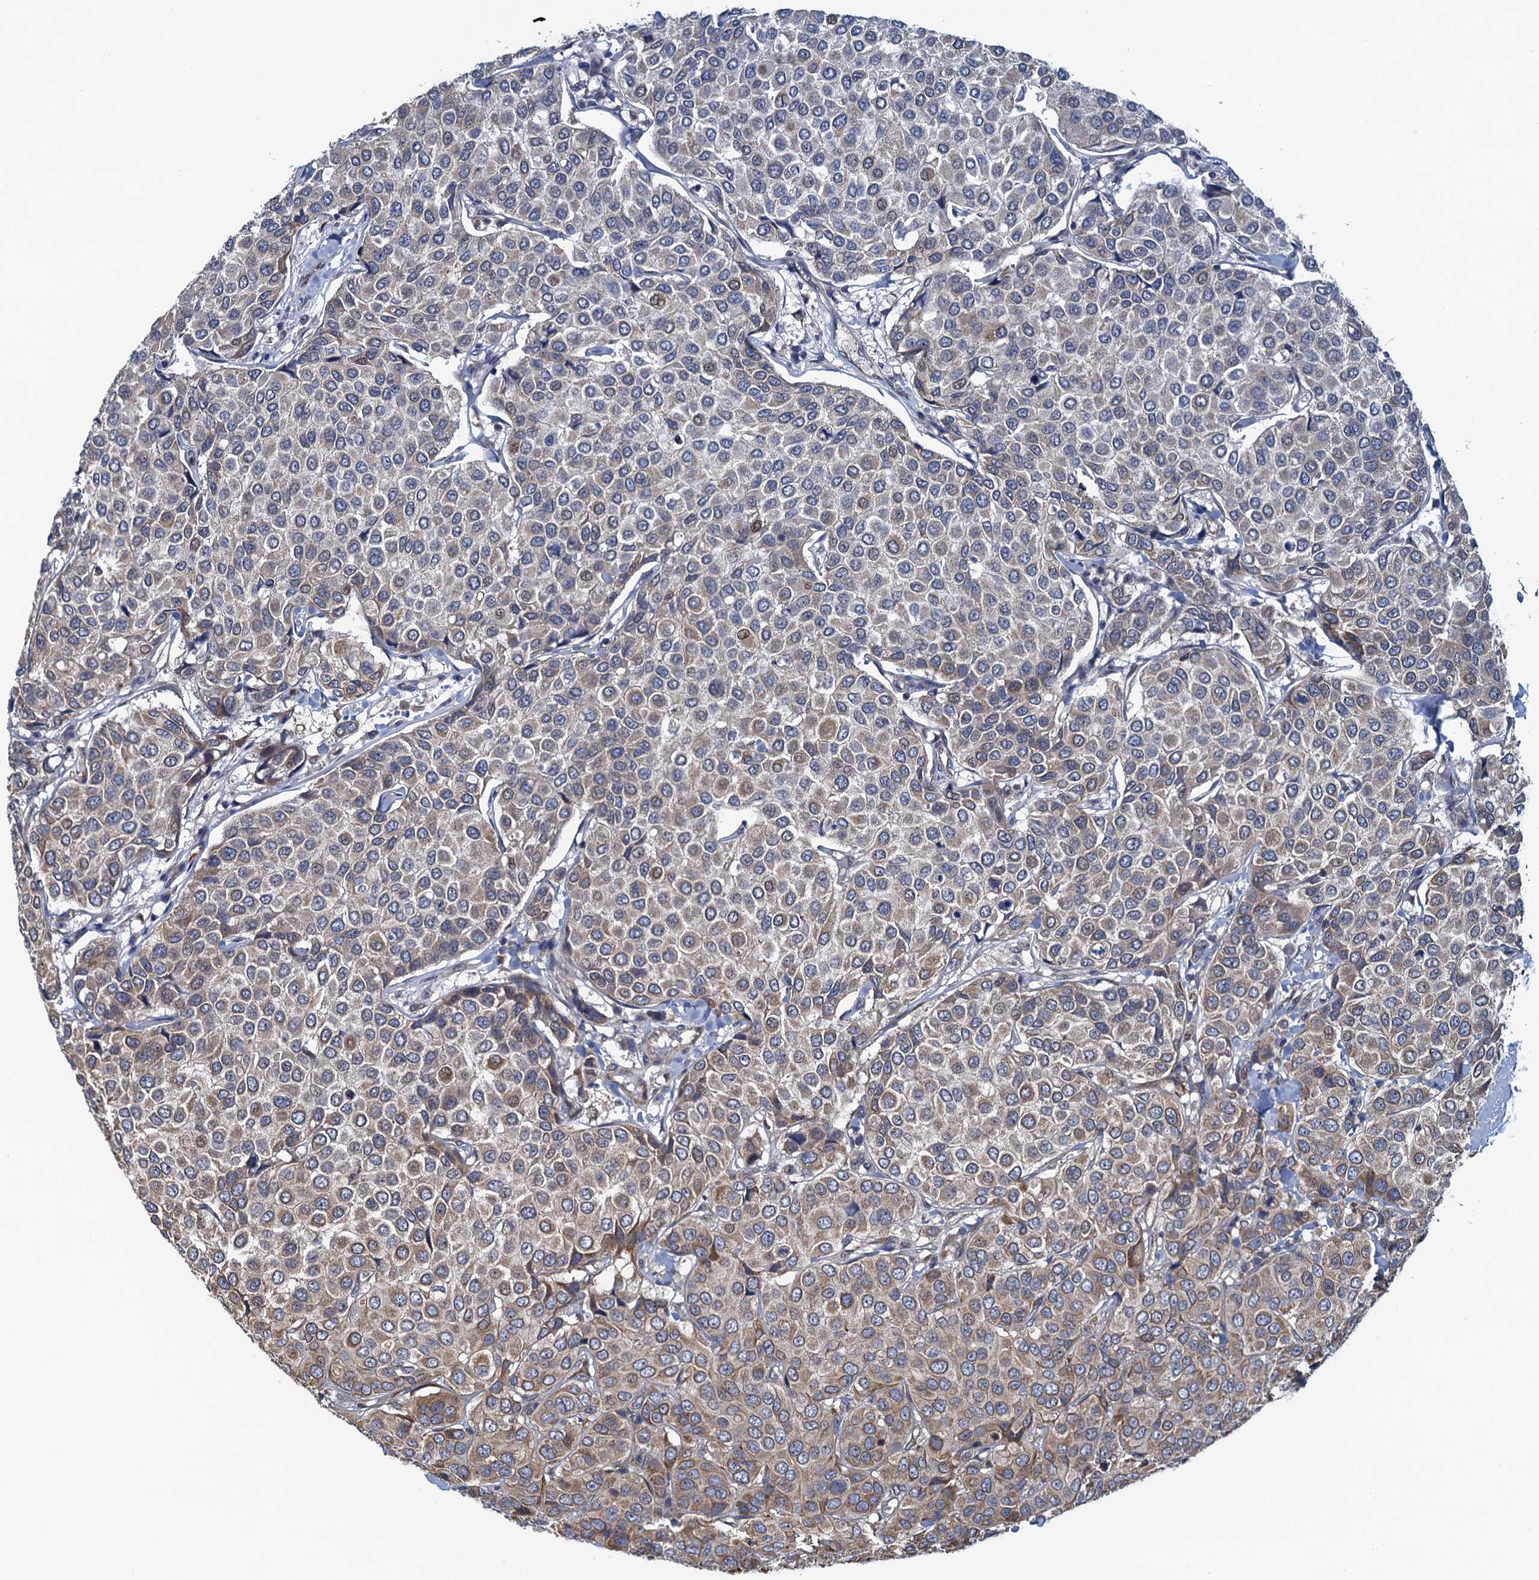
{"staining": {"intensity": "weak", "quantity": "<25%", "location": "cytoplasmic/membranous,nuclear"}, "tissue": "breast cancer", "cell_type": "Tumor cells", "image_type": "cancer", "snomed": [{"axis": "morphology", "description": "Duct carcinoma"}, {"axis": "topography", "description": "Breast"}], "caption": "The micrograph shows no staining of tumor cells in intraductal carcinoma (breast).", "gene": "RNF125", "patient": {"sex": "female", "age": 55}}